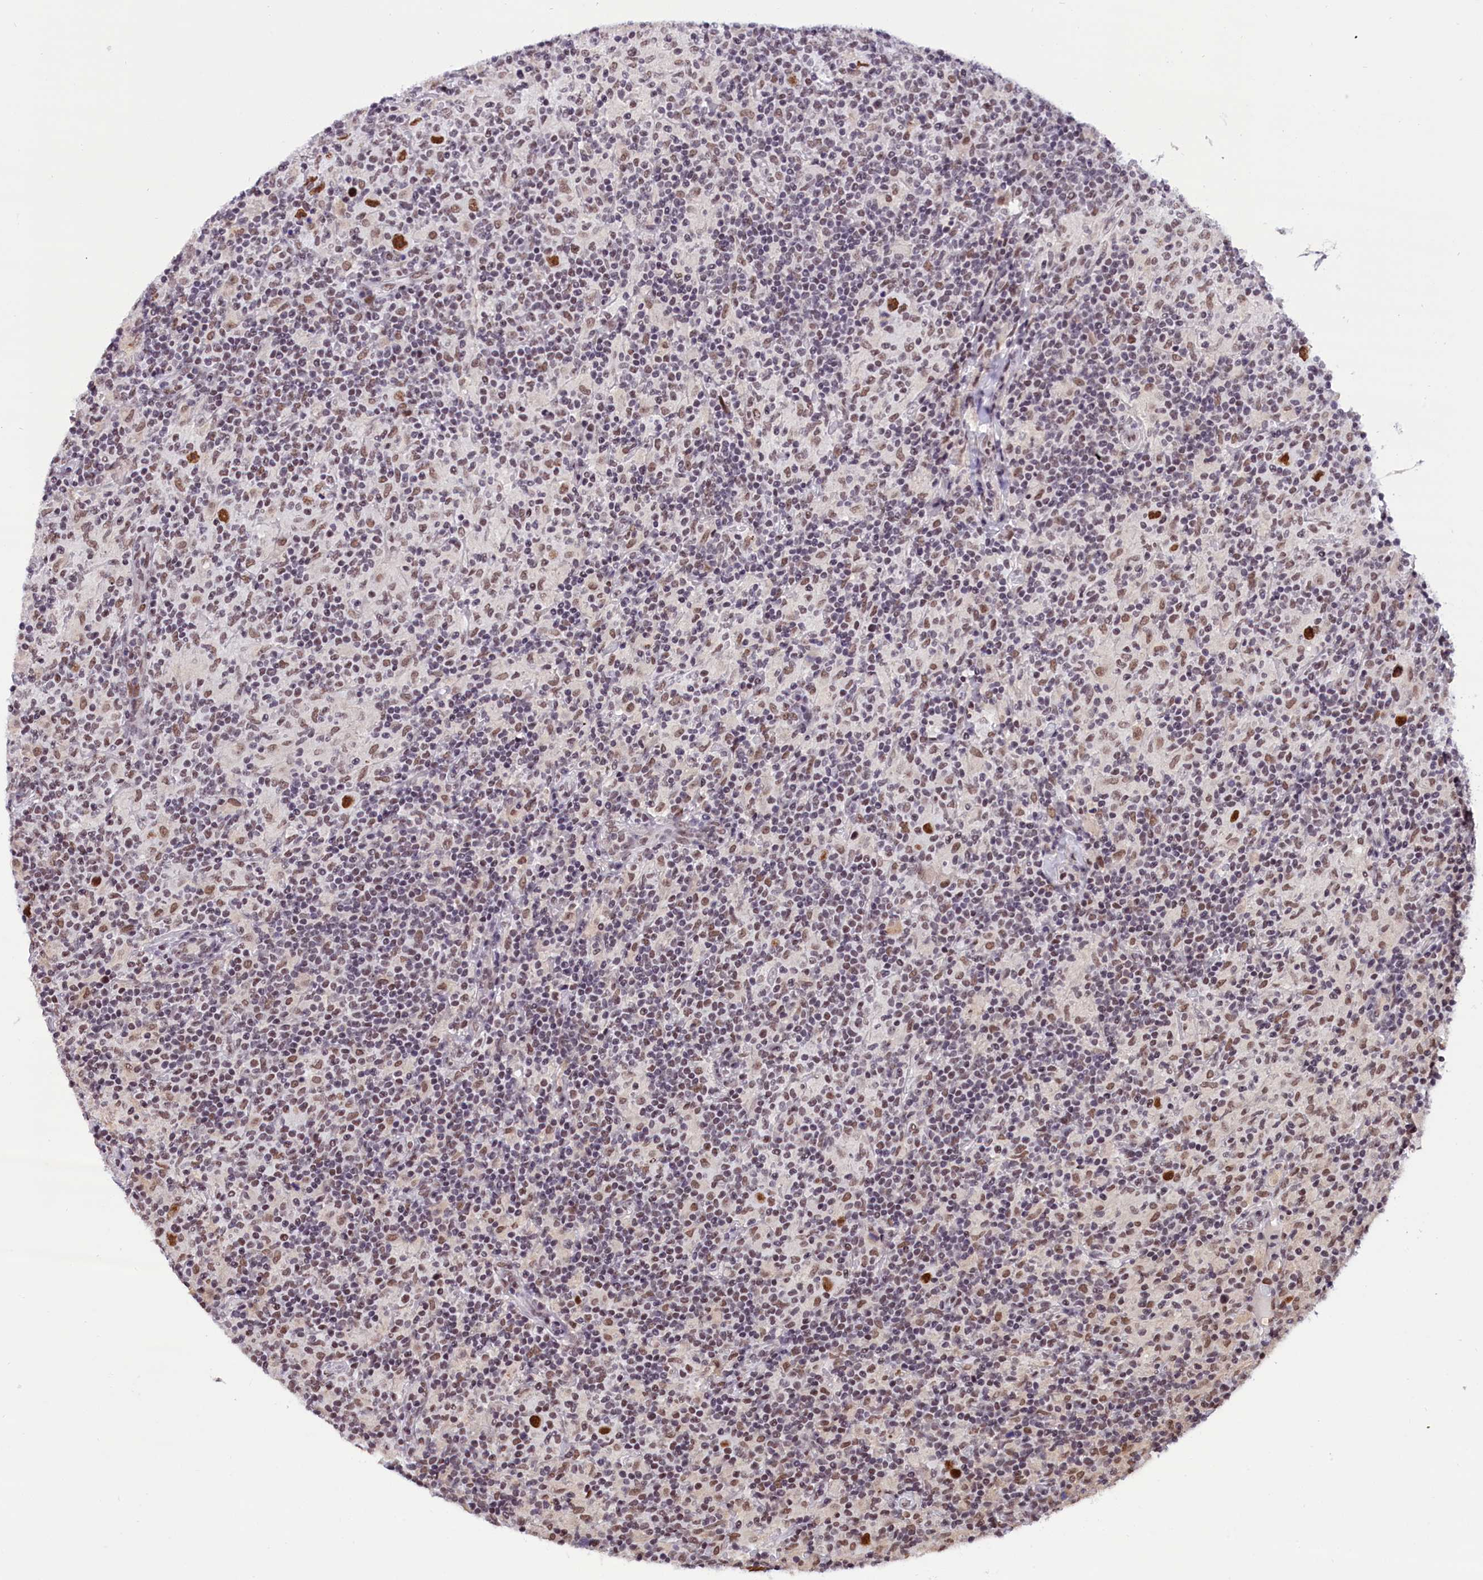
{"staining": {"intensity": "strong", "quantity": ">75%", "location": "nuclear"}, "tissue": "lymphoma", "cell_type": "Tumor cells", "image_type": "cancer", "snomed": [{"axis": "morphology", "description": "Hodgkin's disease, NOS"}, {"axis": "topography", "description": "Lymph node"}], "caption": "DAB immunohistochemical staining of Hodgkin's disease demonstrates strong nuclear protein staining in approximately >75% of tumor cells.", "gene": "CDYL2", "patient": {"sex": "male", "age": 70}}